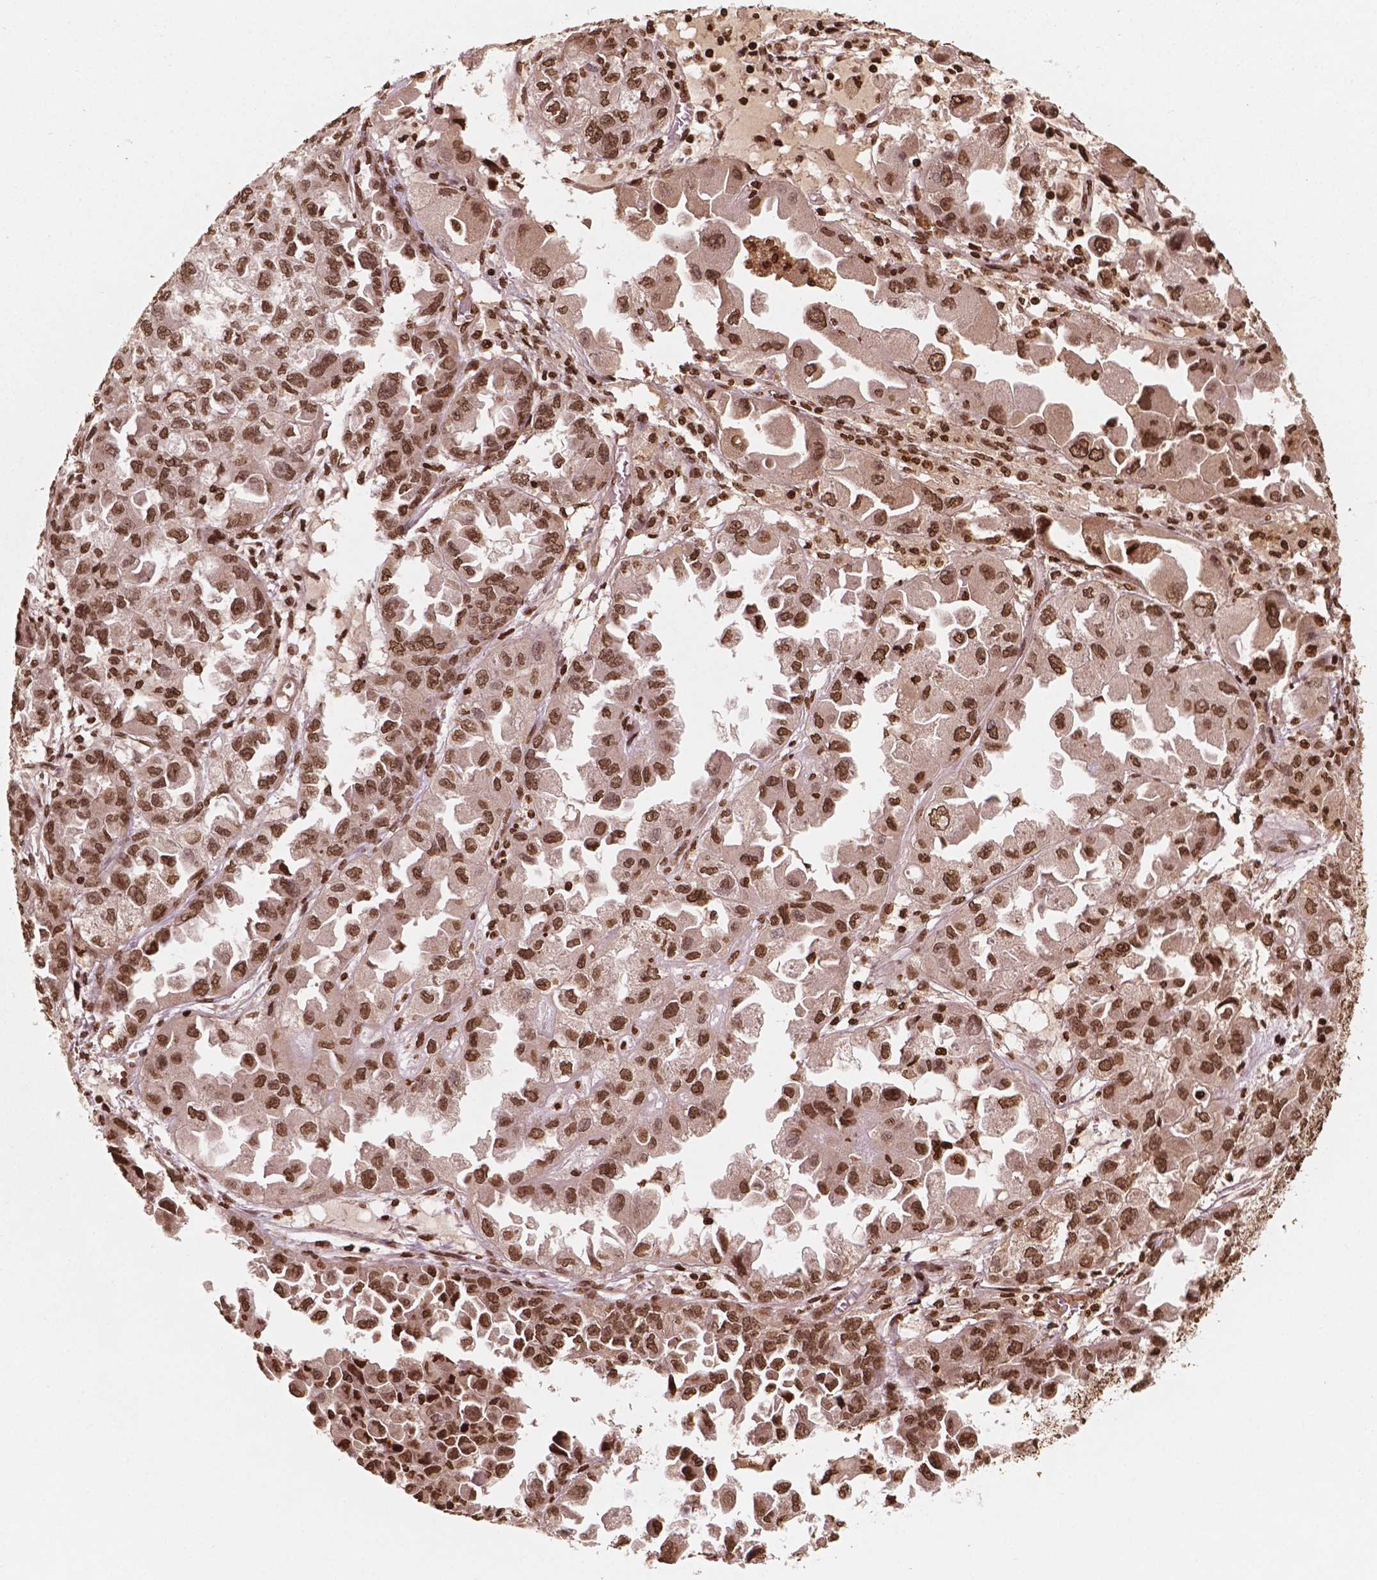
{"staining": {"intensity": "moderate", "quantity": ">75%", "location": "nuclear"}, "tissue": "ovarian cancer", "cell_type": "Tumor cells", "image_type": "cancer", "snomed": [{"axis": "morphology", "description": "Cystadenocarcinoma, serous, NOS"}, {"axis": "topography", "description": "Ovary"}], "caption": "Protein expression analysis of ovarian cancer reveals moderate nuclear positivity in about >75% of tumor cells.", "gene": "H3C7", "patient": {"sex": "female", "age": 84}}